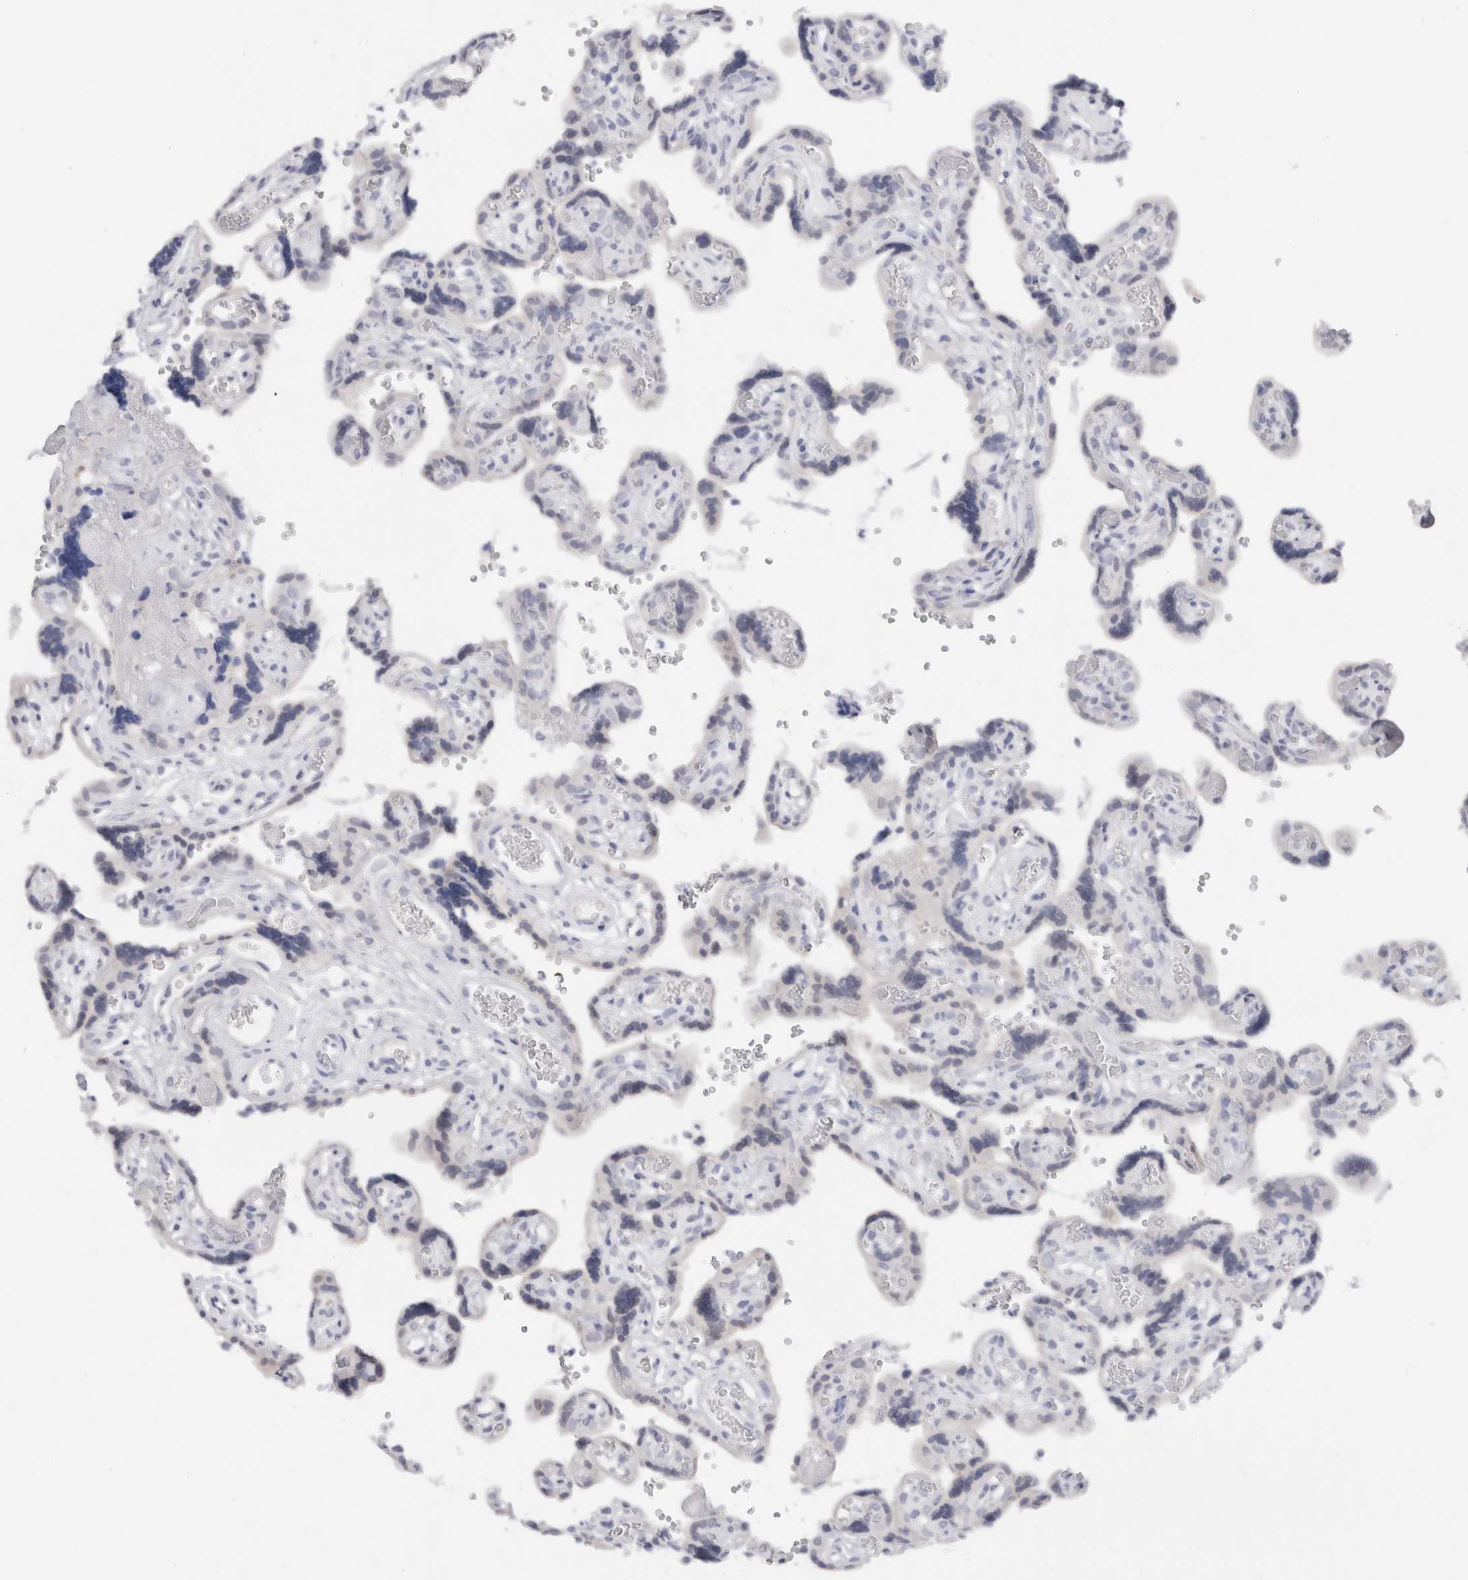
{"staining": {"intensity": "negative", "quantity": "none", "location": "none"}, "tissue": "placenta", "cell_type": "Decidual cells", "image_type": "normal", "snomed": [{"axis": "morphology", "description": "Normal tissue, NOS"}, {"axis": "topography", "description": "Placenta"}], "caption": "This is an IHC histopathology image of benign human placenta. There is no staining in decidual cells.", "gene": "C9orf50", "patient": {"sex": "female", "age": 30}}